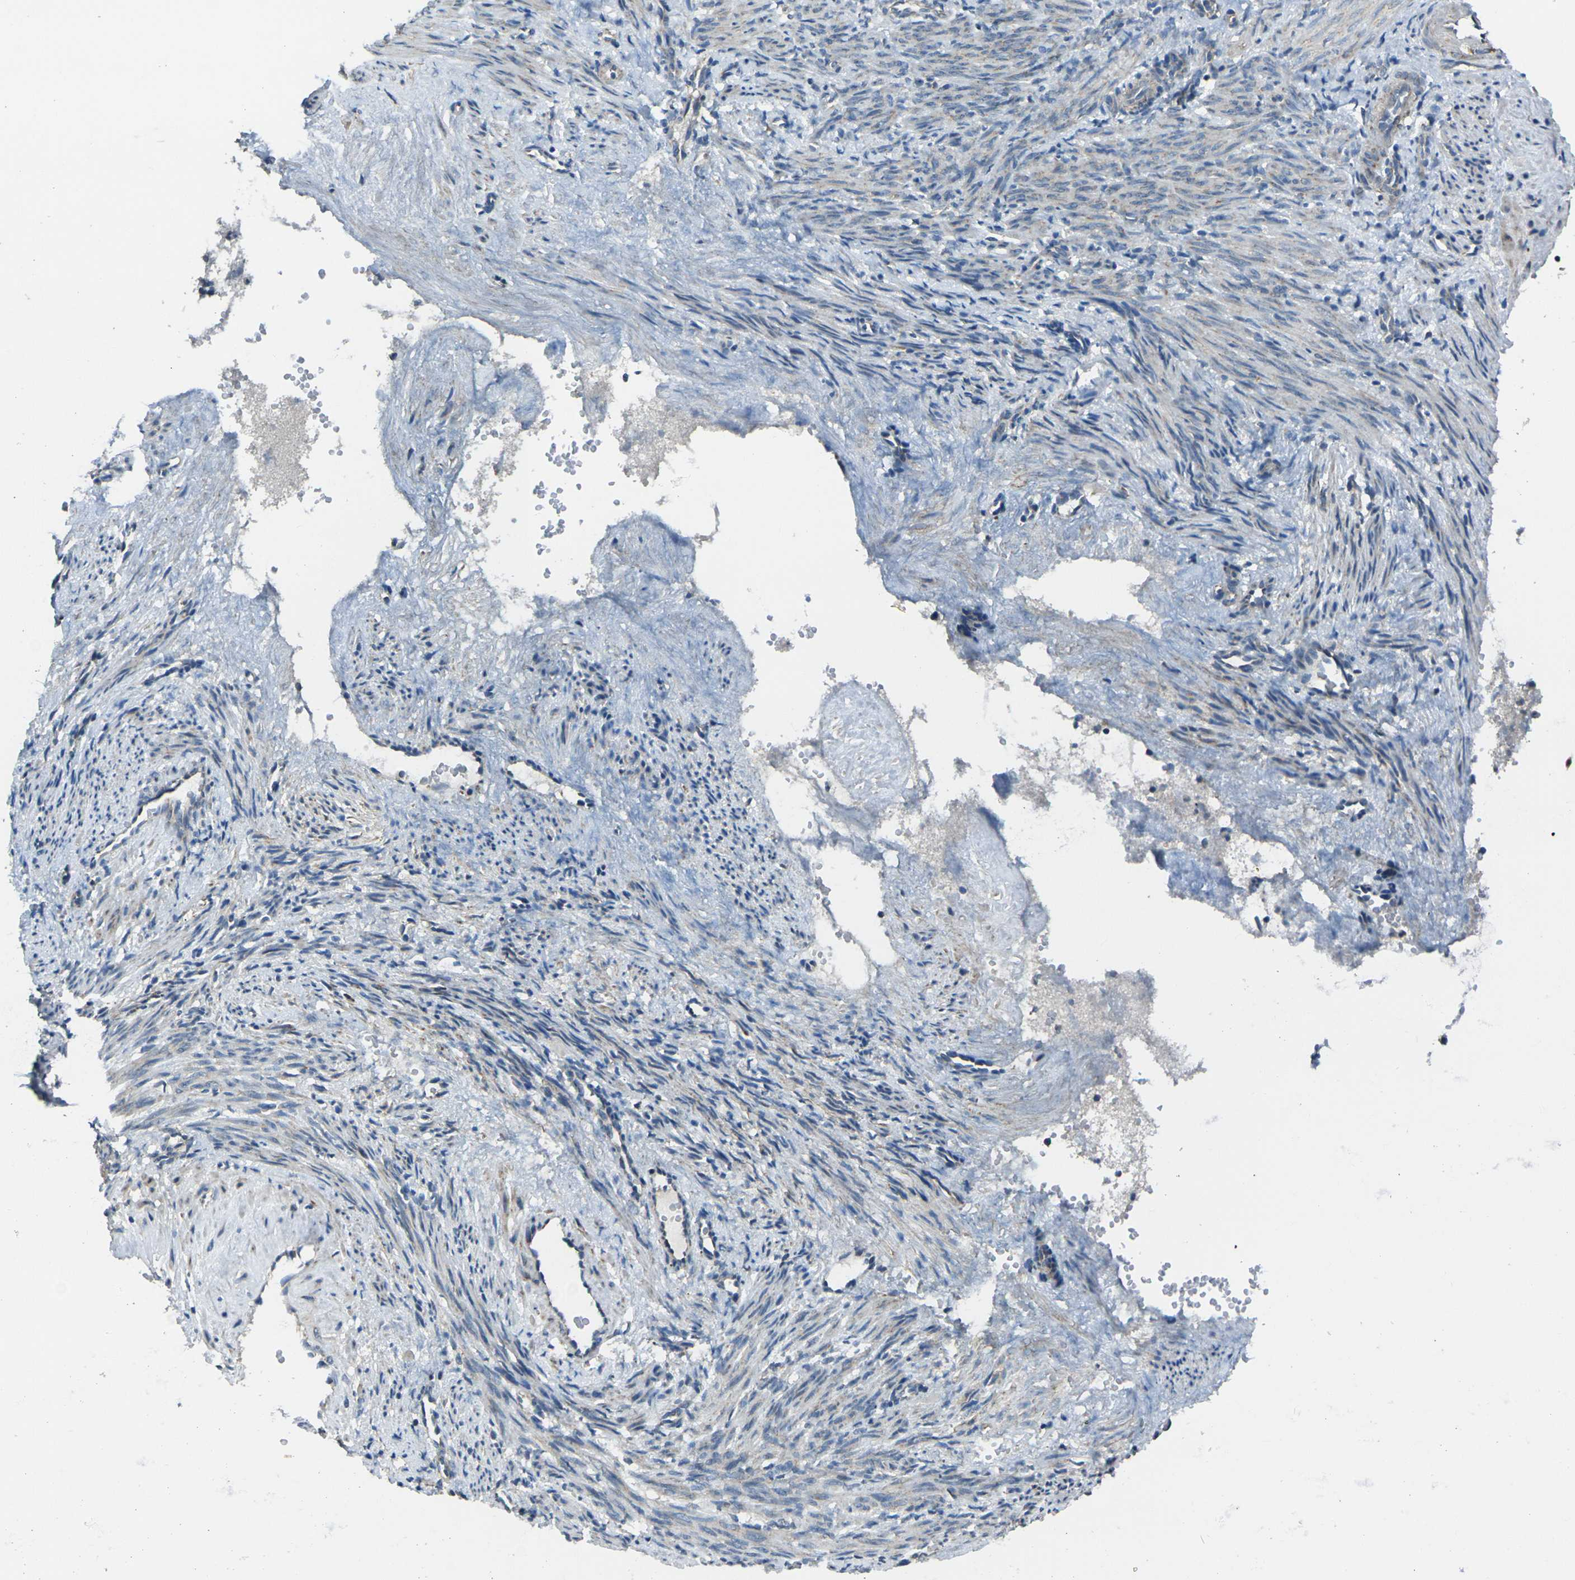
{"staining": {"intensity": "weak", "quantity": "25%-75%", "location": "cytoplasmic/membranous"}, "tissue": "smooth muscle", "cell_type": "Smooth muscle cells", "image_type": "normal", "snomed": [{"axis": "morphology", "description": "Normal tissue, NOS"}, {"axis": "topography", "description": "Endometrium"}], "caption": "Protein expression analysis of benign human smooth muscle reveals weak cytoplasmic/membranous positivity in about 25%-75% of smooth muscle cells. (Stains: DAB (3,3'-diaminobenzidine) in brown, nuclei in blue, Microscopy: brightfield microscopy at high magnification).", "gene": "TMEM120B", "patient": {"sex": "female", "age": 33}}